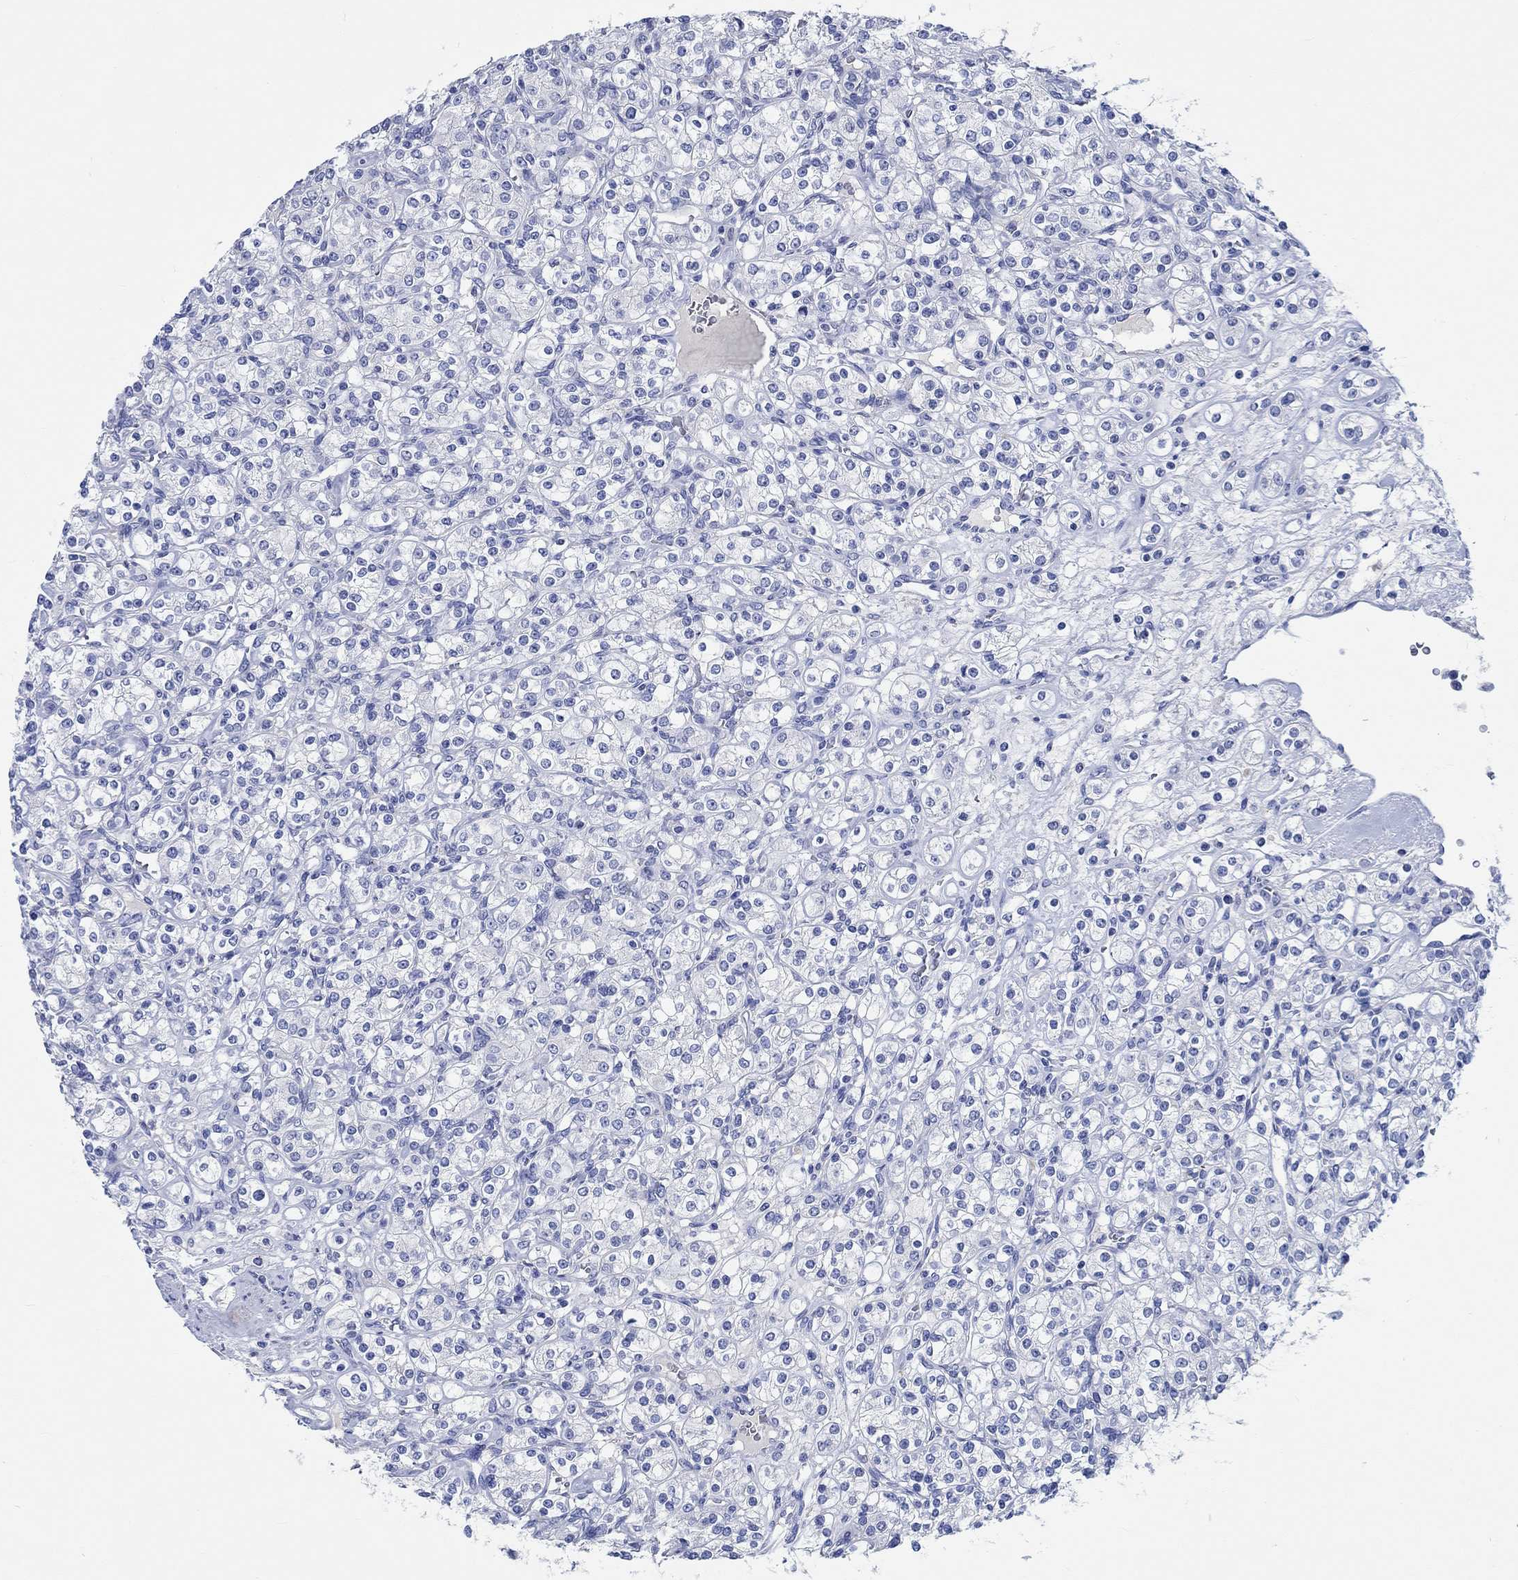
{"staining": {"intensity": "negative", "quantity": "none", "location": "none"}, "tissue": "renal cancer", "cell_type": "Tumor cells", "image_type": "cancer", "snomed": [{"axis": "morphology", "description": "Adenocarcinoma, NOS"}, {"axis": "topography", "description": "Kidney"}], "caption": "A high-resolution histopathology image shows IHC staining of renal cancer (adenocarcinoma), which reveals no significant expression in tumor cells.", "gene": "SHISA4", "patient": {"sex": "male", "age": 77}}